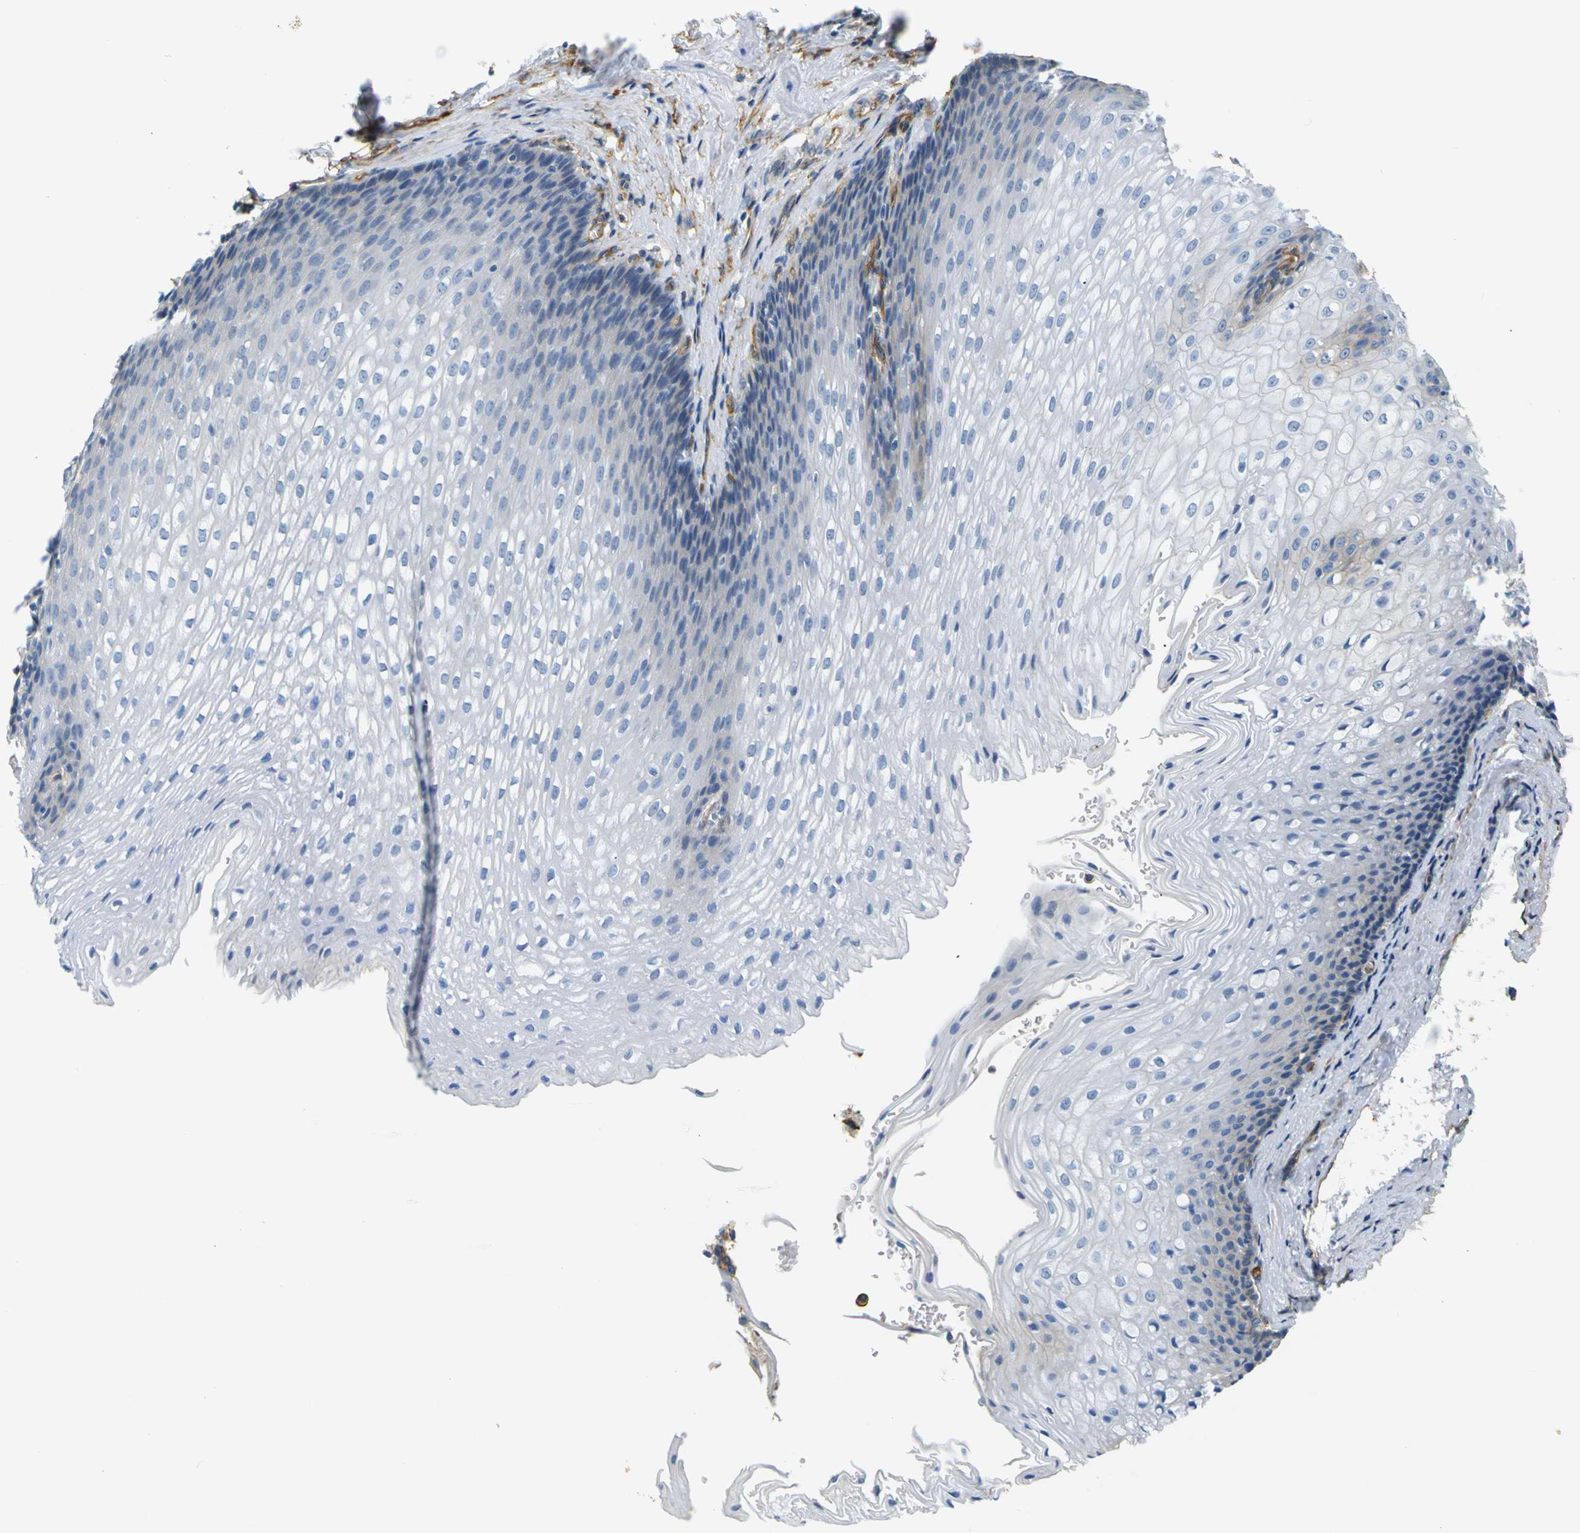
{"staining": {"intensity": "negative", "quantity": "none", "location": "none"}, "tissue": "esophagus", "cell_type": "Squamous epithelial cells", "image_type": "normal", "snomed": [{"axis": "morphology", "description": "Normal tissue, NOS"}, {"axis": "topography", "description": "Esophagus"}], "caption": "DAB (3,3'-diaminobenzidine) immunohistochemical staining of benign esophagus demonstrates no significant expression in squamous epithelial cells. (DAB immunohistochemistry (IHC), high magnification).", "gene": "SPTBN1", "patient": {"sex": "male", "age": 48}}